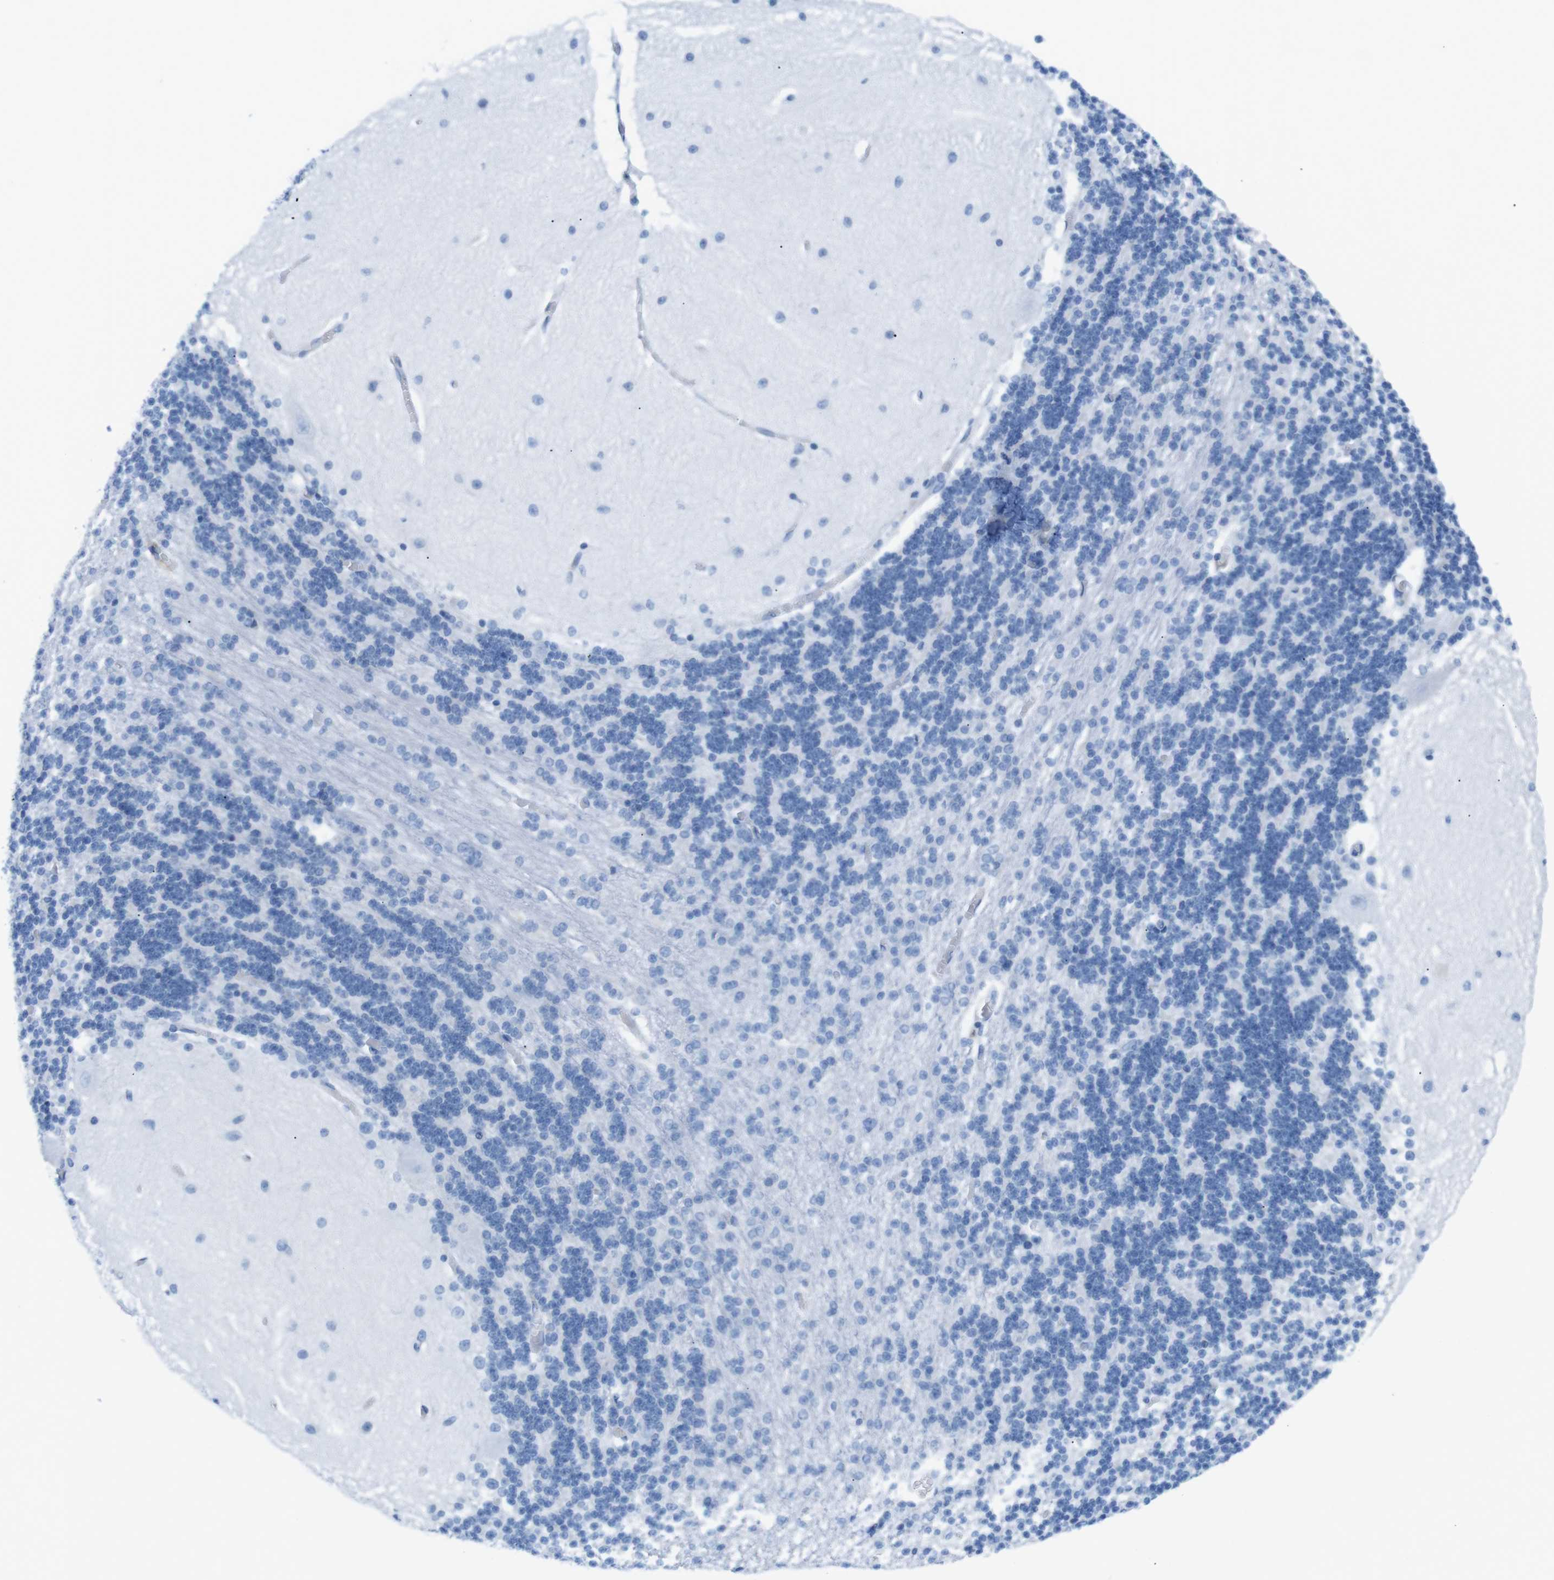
{"staining": {"intensity": "negative", "quantity": "none", "location": "none"}, "tissue": "cerebellum", "cell_type": "Cells in granular layer", "image_type": "normal", "snomed": [{"axis": "morphology", "description": "Normal tissue, NOS"}, {"axis": "topography", "description": "Cerebellum"}], "caption": "Benign cerebellum was stained to show a protein in brown. There is no significant staining in cells in granular layer.", "gene": "TNFRSF4", "patient": {"sex": "female", "age": 54}}